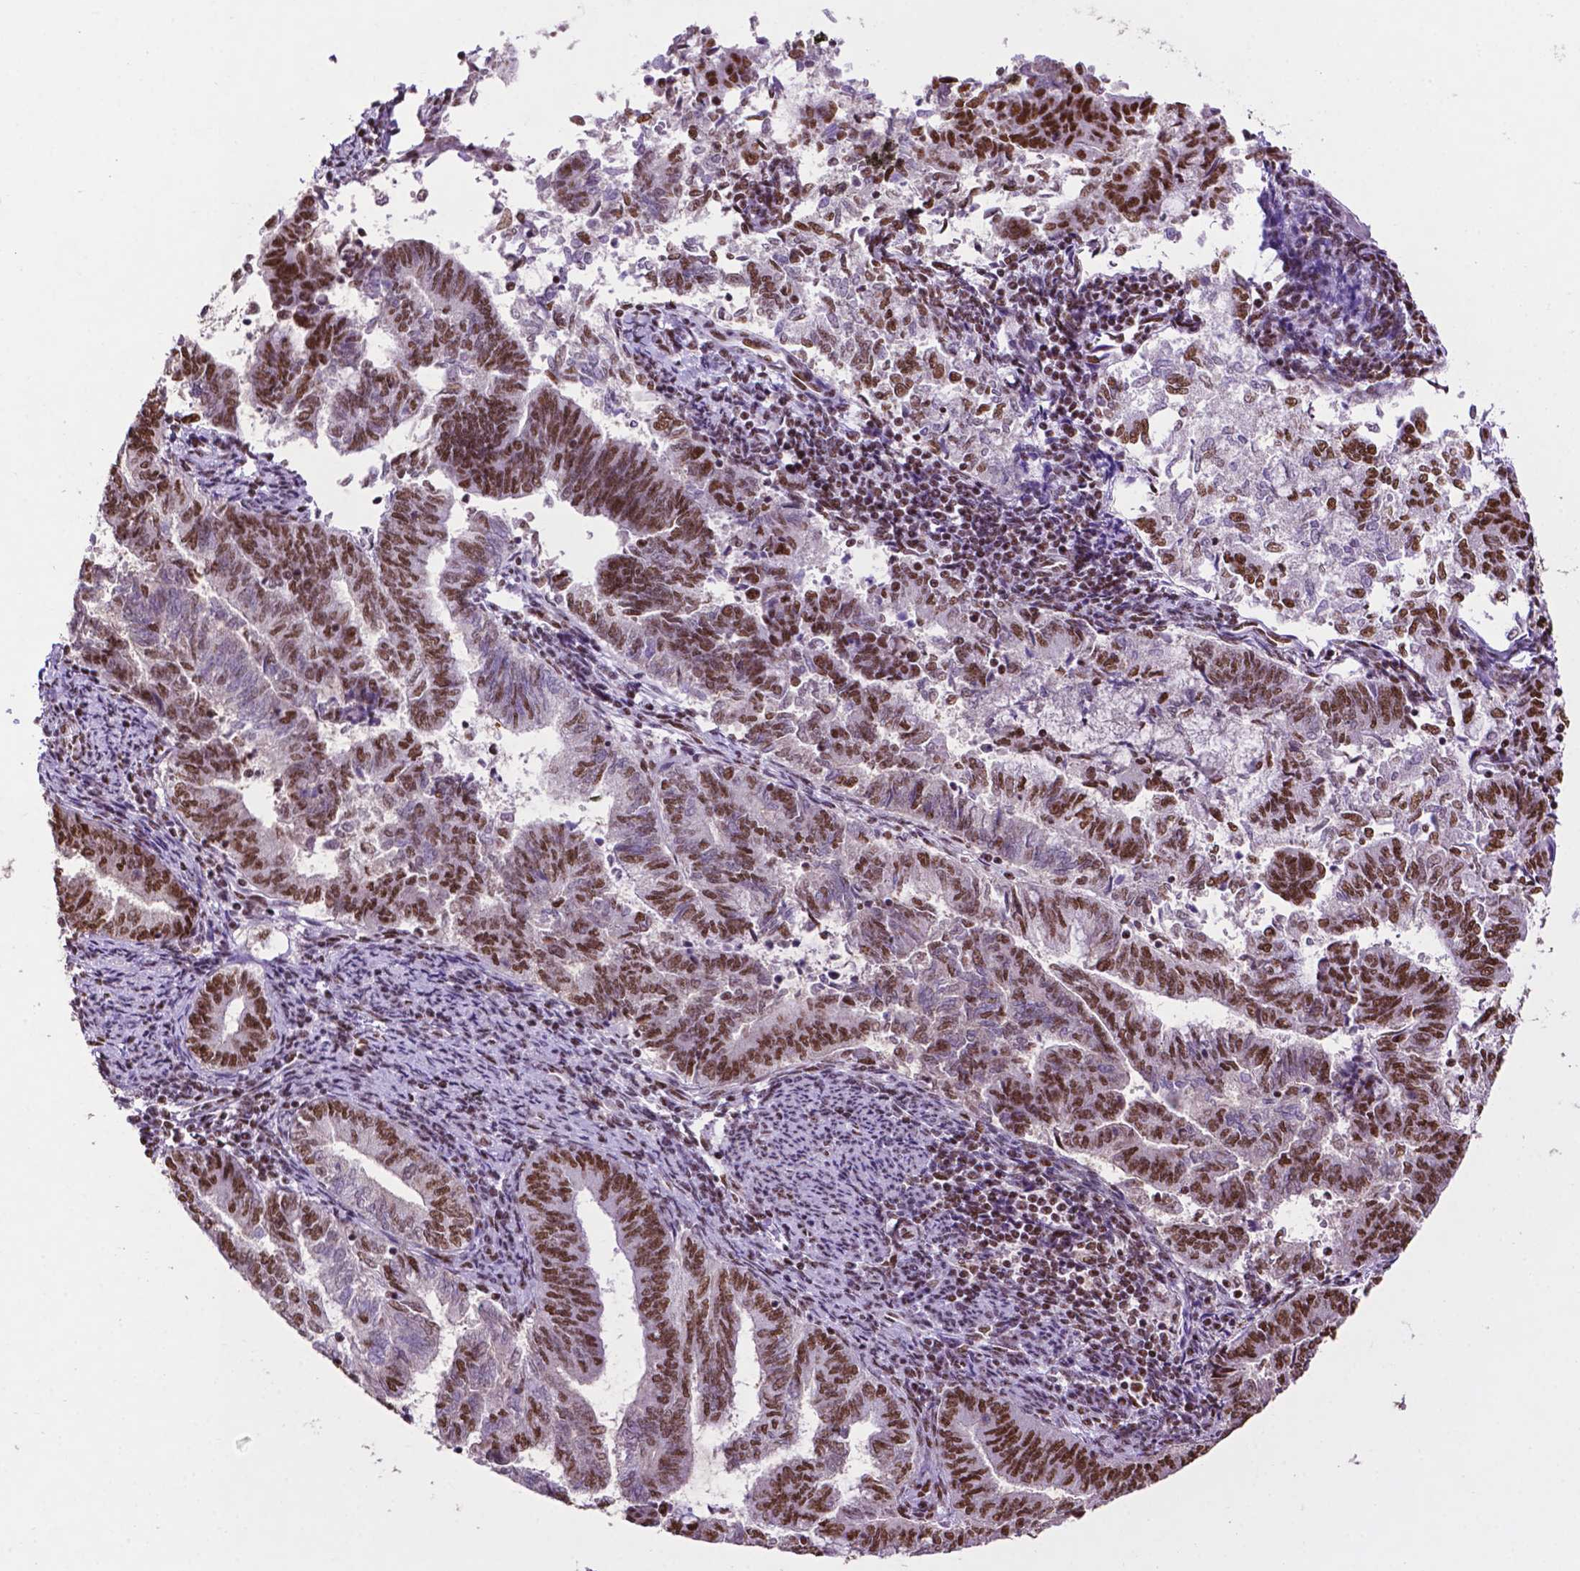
{"staining": {"intensity": "strong", "quantity": "25%-75%", "location": "nuclear"}, "tissue": "endometrial cancer", "cell_type": "Tumor cells", "image_type": "cancer", "snomed": [{"axis": "morphology", "description": "Adenocarcinoma, NOS"}, {"axis": "topography", "description": "Endometrium"}], "caption": "Strong nuclear positivity is present in approximately 25%-75% of tumor cells in endometrial adenocarcinoma. (Stains: DAB in brown, nuclei in blue, Microscopy: brightfield microscopy at high magnification).", "gene": "CCAR2", "patient": {"sex": "female", "age": 65}}